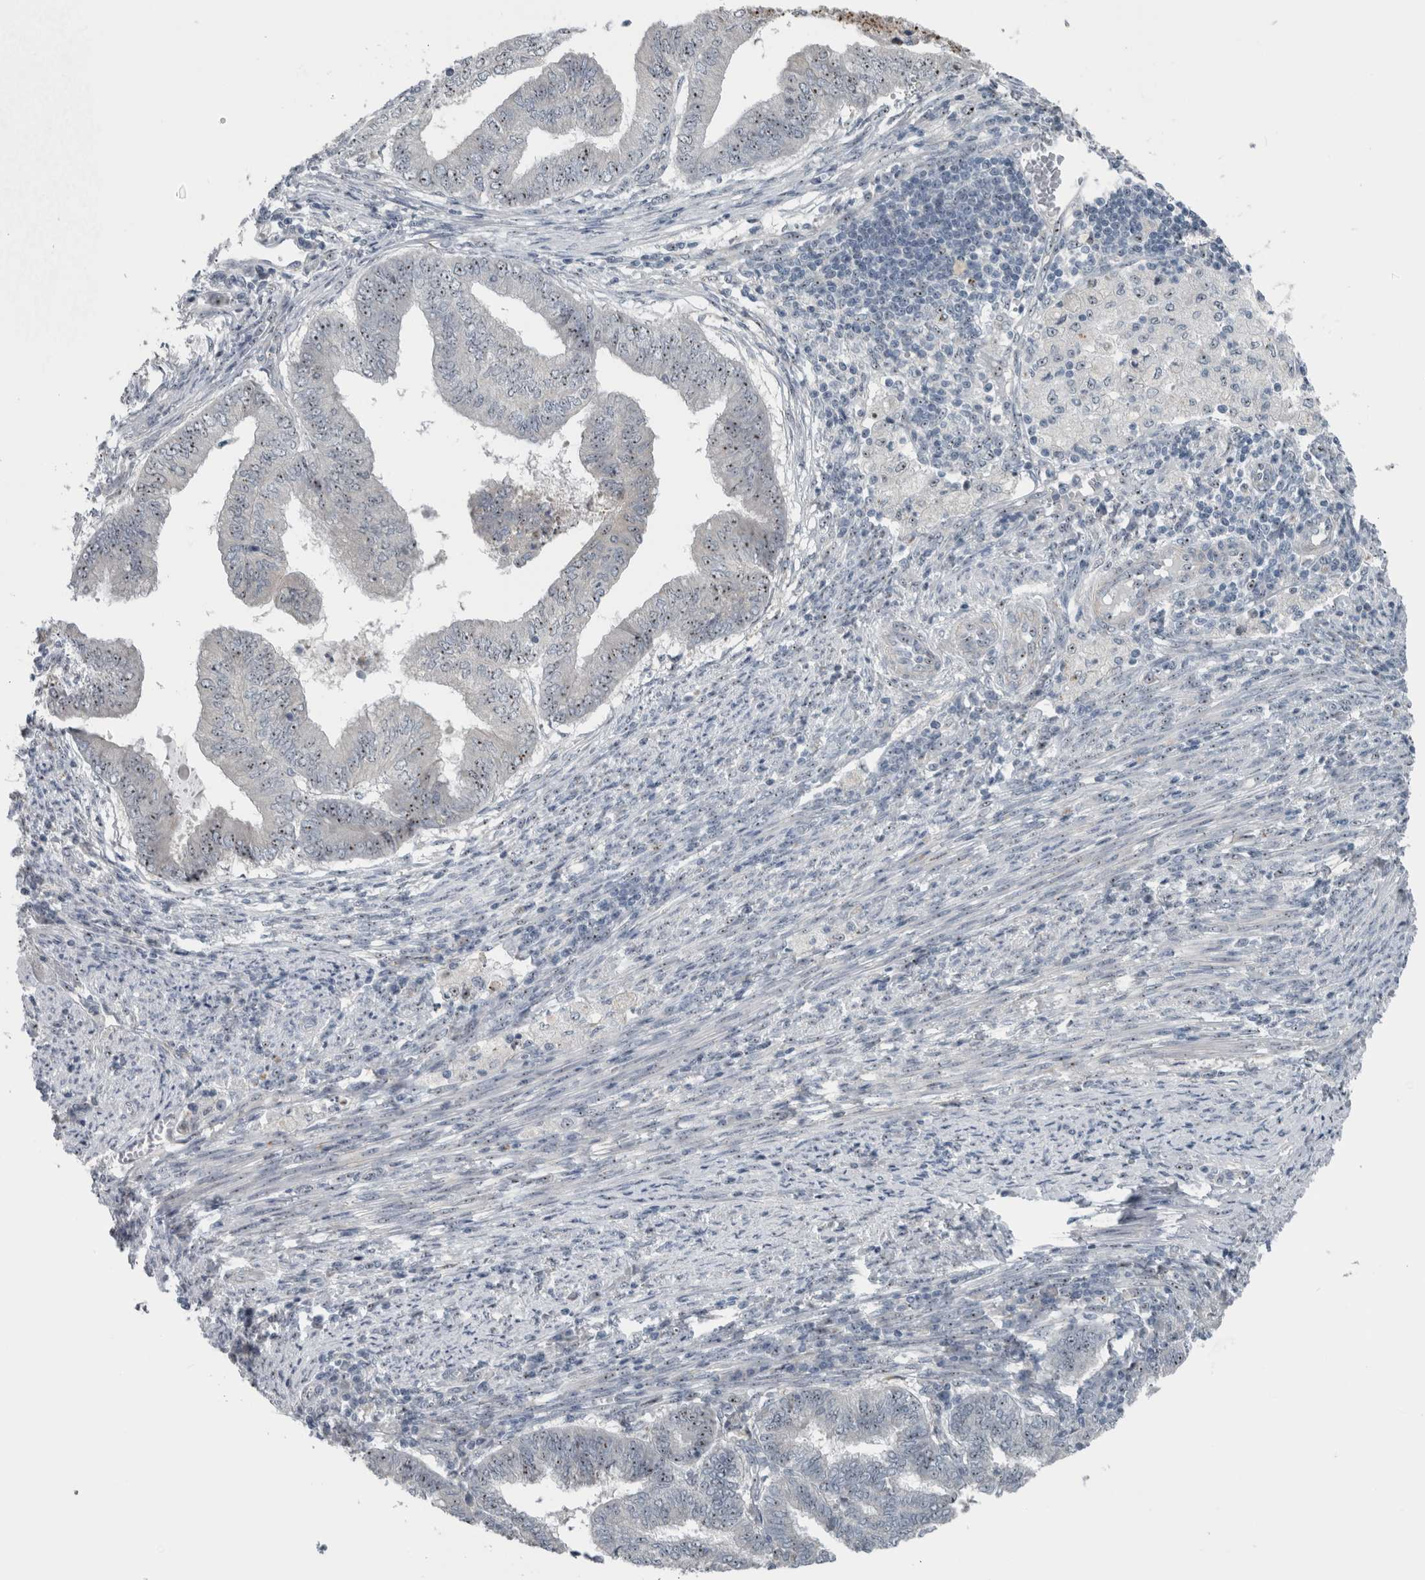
{"staining": {"intensity": "negative", "quantity": "none", "location": "none"}, "tissue": "endometrial cancer", "cell_type": "Tumor cells", "image_type": "cancer", "snomed": [{"axis": "morphology", "description": "Polyp, NOS"}, {"axis": "morphology", "description": "Adenocarcinoma, NOS"}, {"axis": "morphology", "description": "Adenoma, NOS"}, {"axis": "topography", "description": "Endometrium"}], "caption": "Adenocarcinoma (endometrial) was stained to show a protein in brown. There is no significant expression in tumor cells.", "gene": "UTP6", "patient": {"sex": "female", "age": 79}}